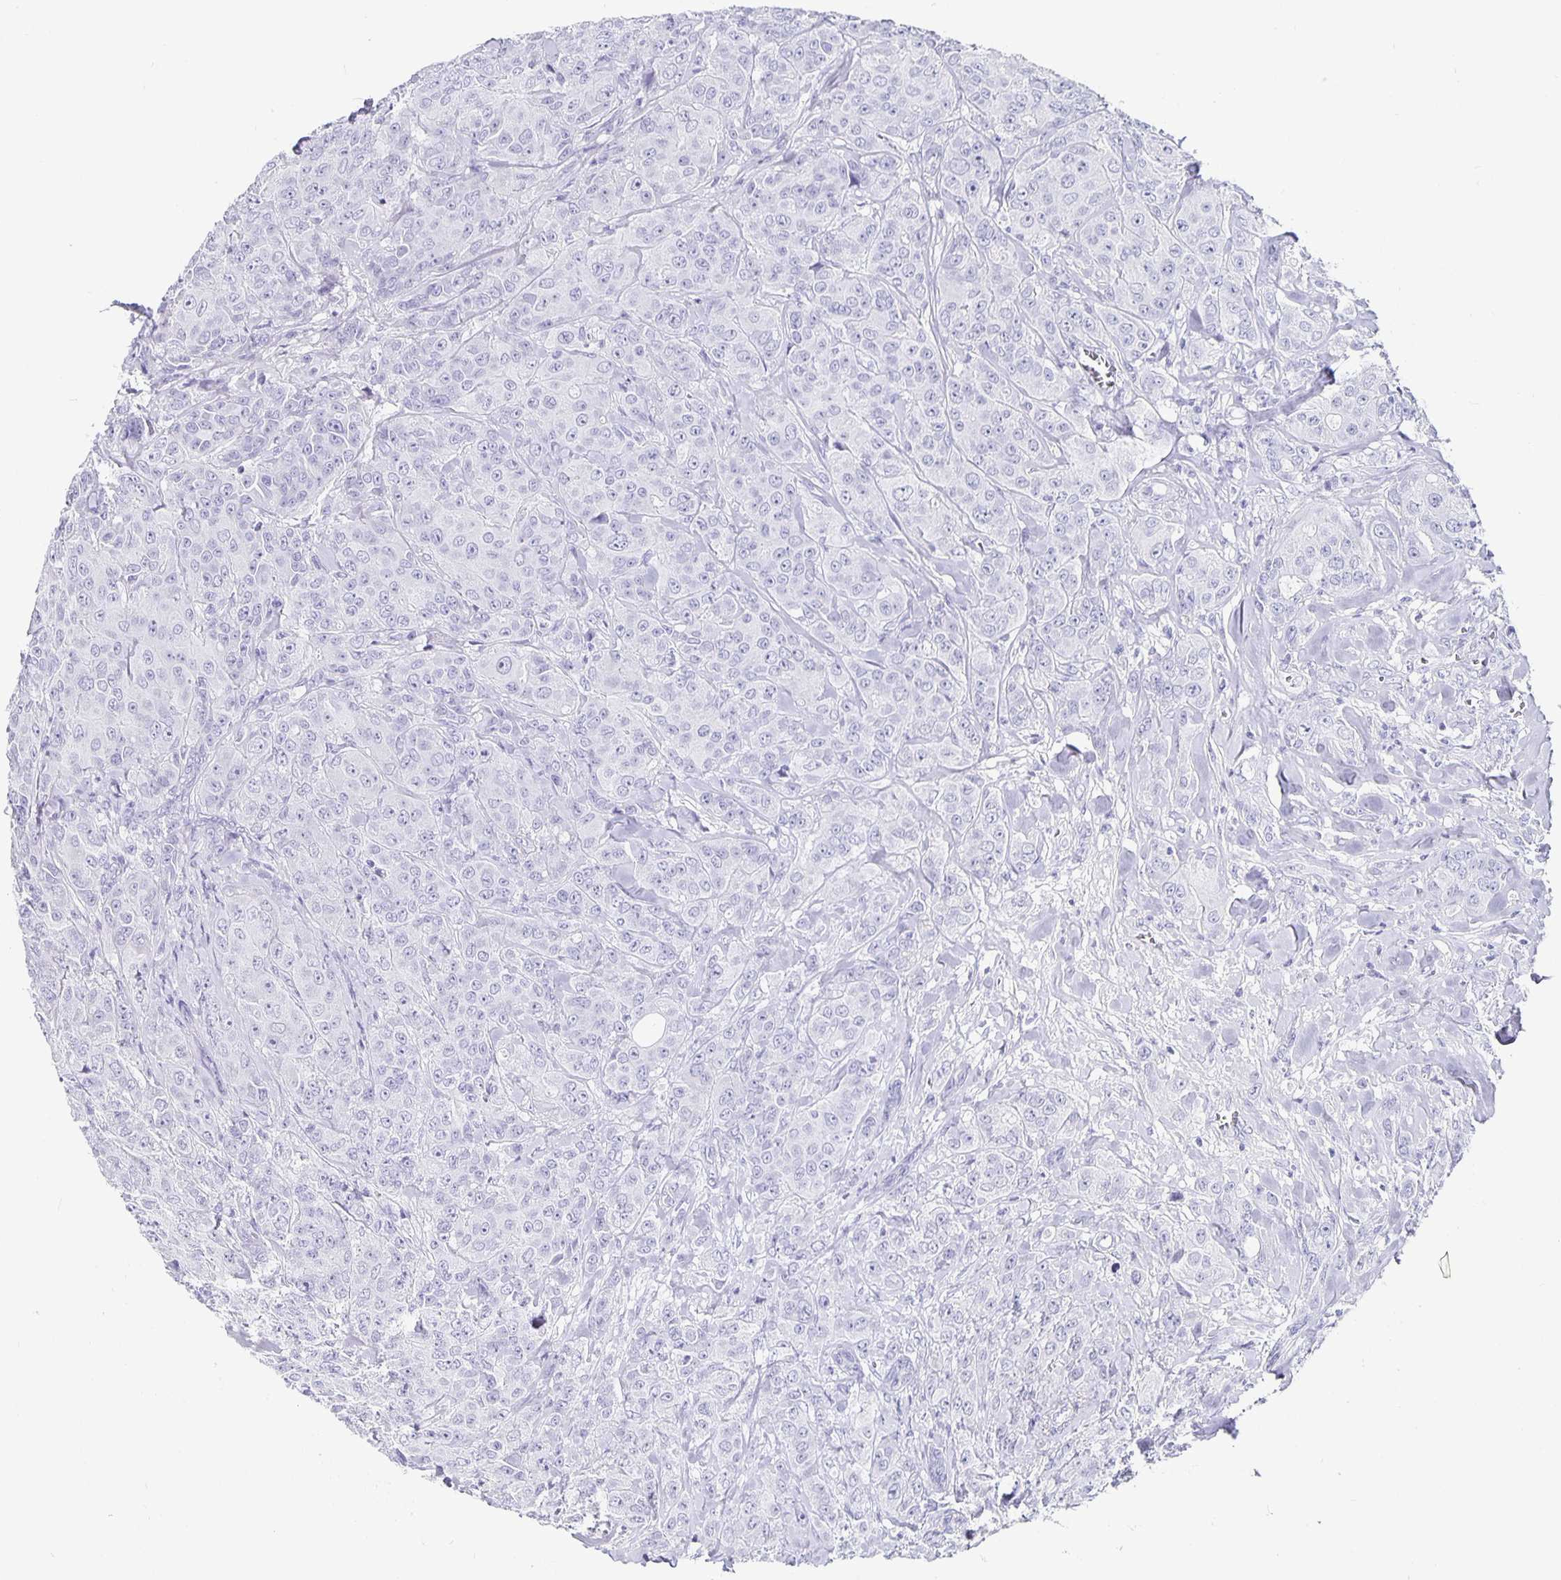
{"staining": {"intensity": "negative", "quantity": "none", "location": "none"}, "tissue": "breast cancer", "cell_type": "Tumor cells", "image_type": "cancer", "snomed": [{"axis": "morphology", "description": "Normal tissue, NOS"}, {"axis": "morphology", "description": "Duct carcinoma"}, {"axis": "topography", "description": "Breast"}], "caption": "IHC histopathology image of breast intraductal carcinoma stained for a protein (brown), which exhibits no expression in tumor cells. Nuclei are stained in blue.", "gene": "CHGA", "patient": {"sex": "female", "age": 43}}